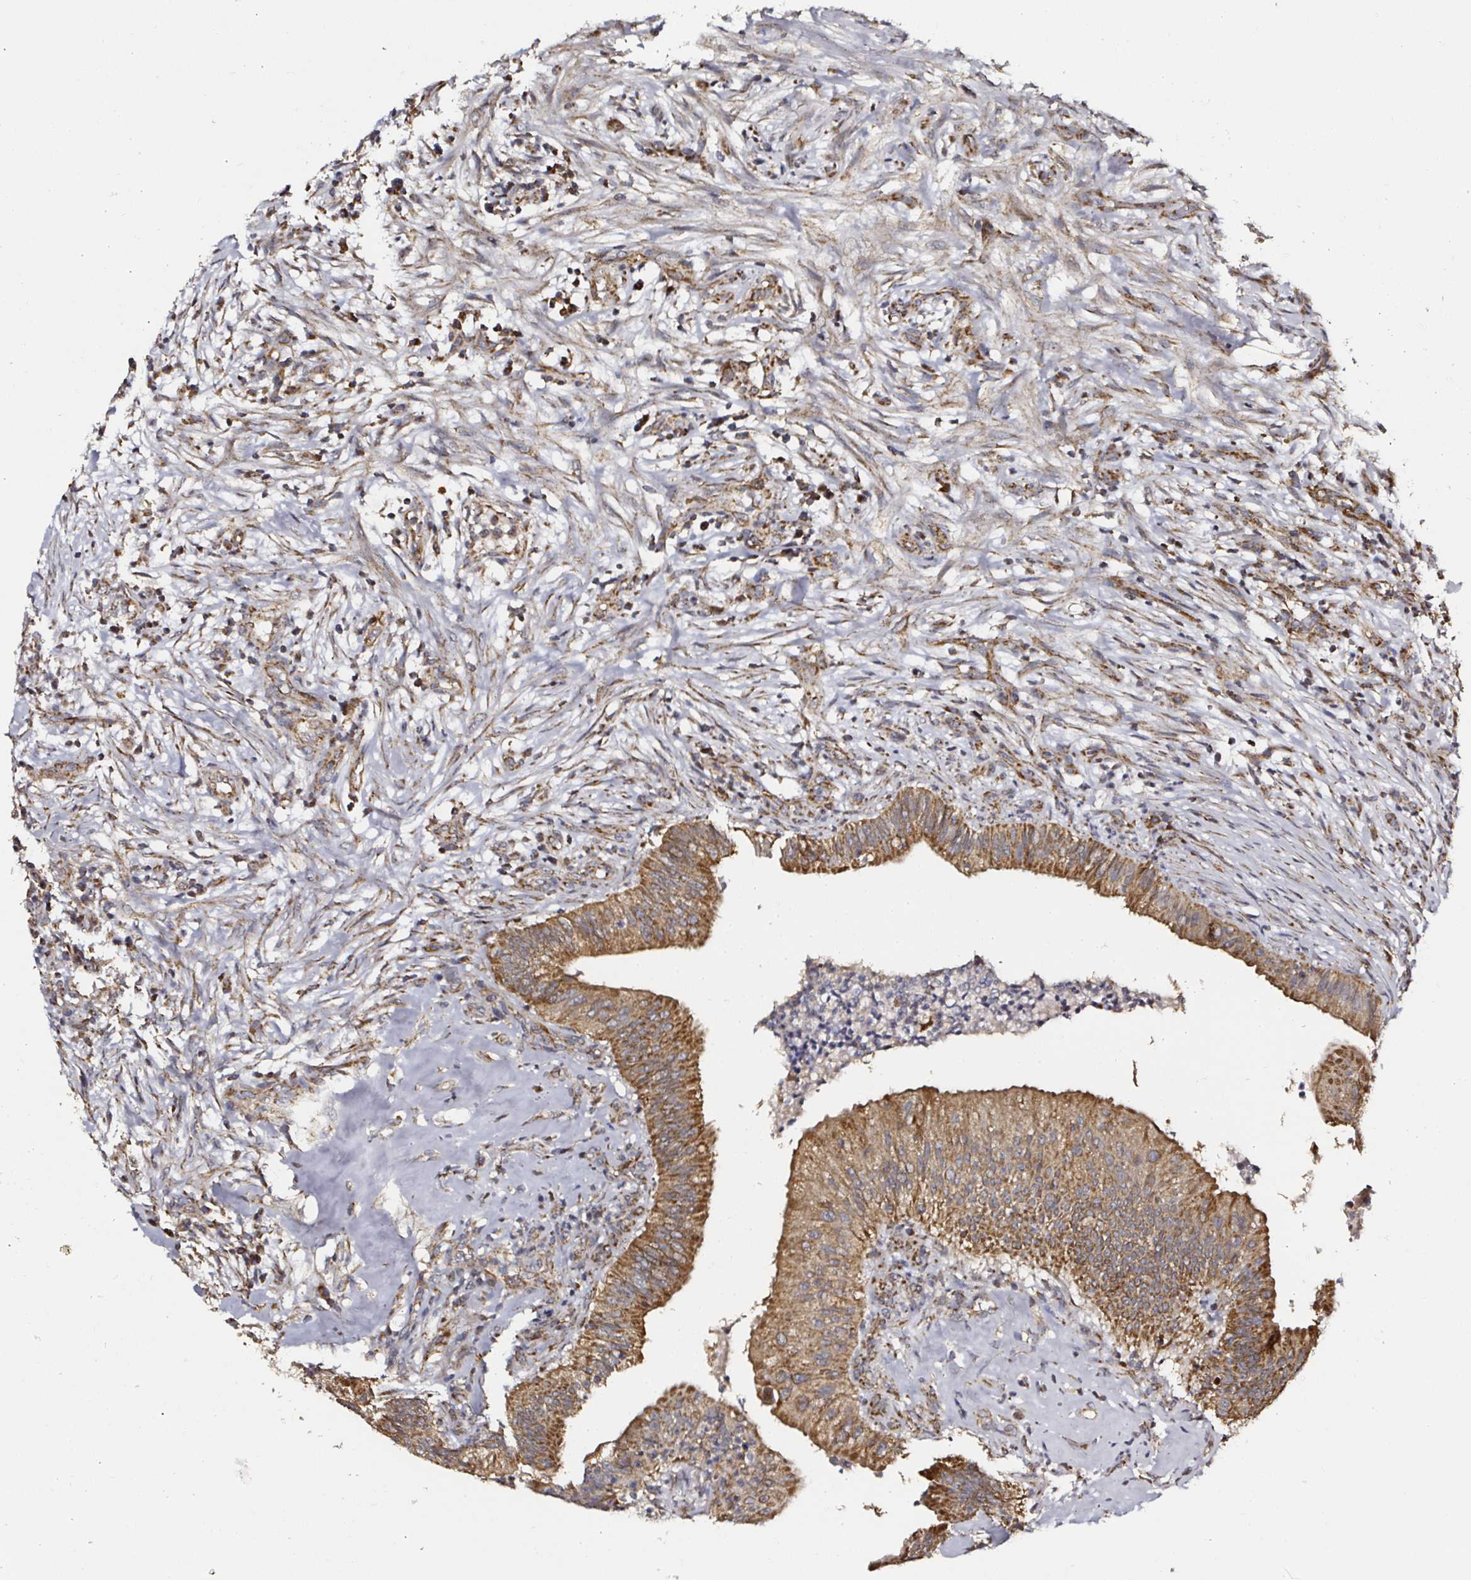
{"staining": {"intensity": "moderate", "quantity": ">75%", "location": "cytoplasmic/membranous"}, "tissue": "head and neck cancer", "cell_type": "Tumor cells", "image_type": "cancer", "snomed": [{"axis": "morphology", "description": "Adenocarcinoma, NOS"}, {"axis": "topography", "description": "Head-Neck"}], "caption": "Tumor cells exhibit moderate cytoplasmic/membranous positivity in approximately >75% of cells in adenocarcinoma (head and neck).", "gene": "ATAD3B", "patient": {"sex": "male", "age": 44}}